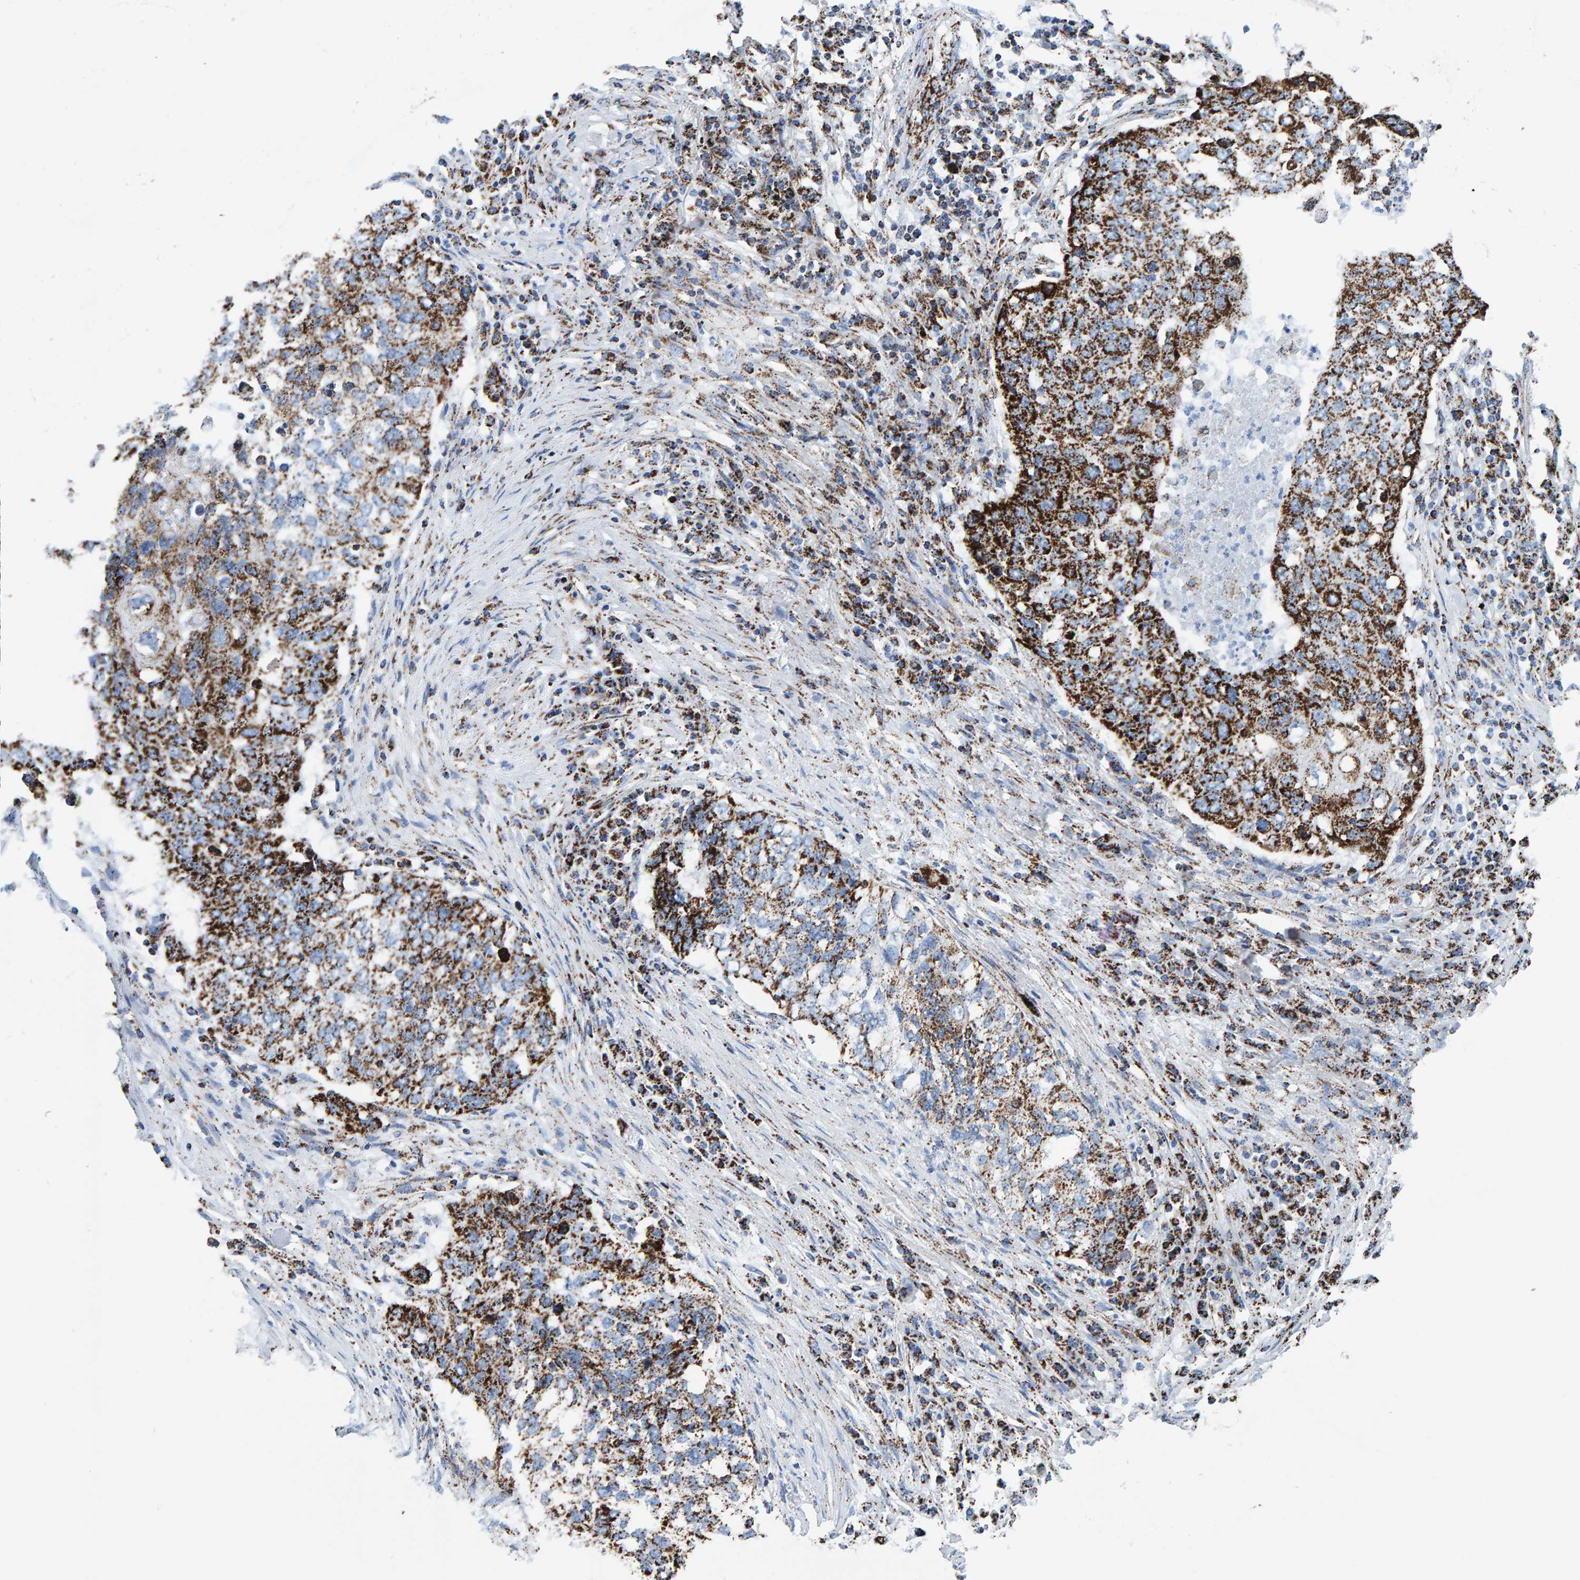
{"staining": {"intensity": "strong", "quantity": ">75%", "location": "cytoplasmic/membranous"}, "tissue": "lung cancer", "cell_type": "Tumor cells", "image_type": "cancer", "snomed": [{"axis": "morphology", "description": "Squamous cell carcinoma, NOS"}, {"axis": "topography", "description": "Lung"}], "caption": "This photomicrograph demonstrates IHC staining of human lung cancer, with high strong cytoplasmic/membranous staining in about >75% of tumor cells.", "gene": "ENSG00000262660", "patient": {"sex": "female", "age": 63}}